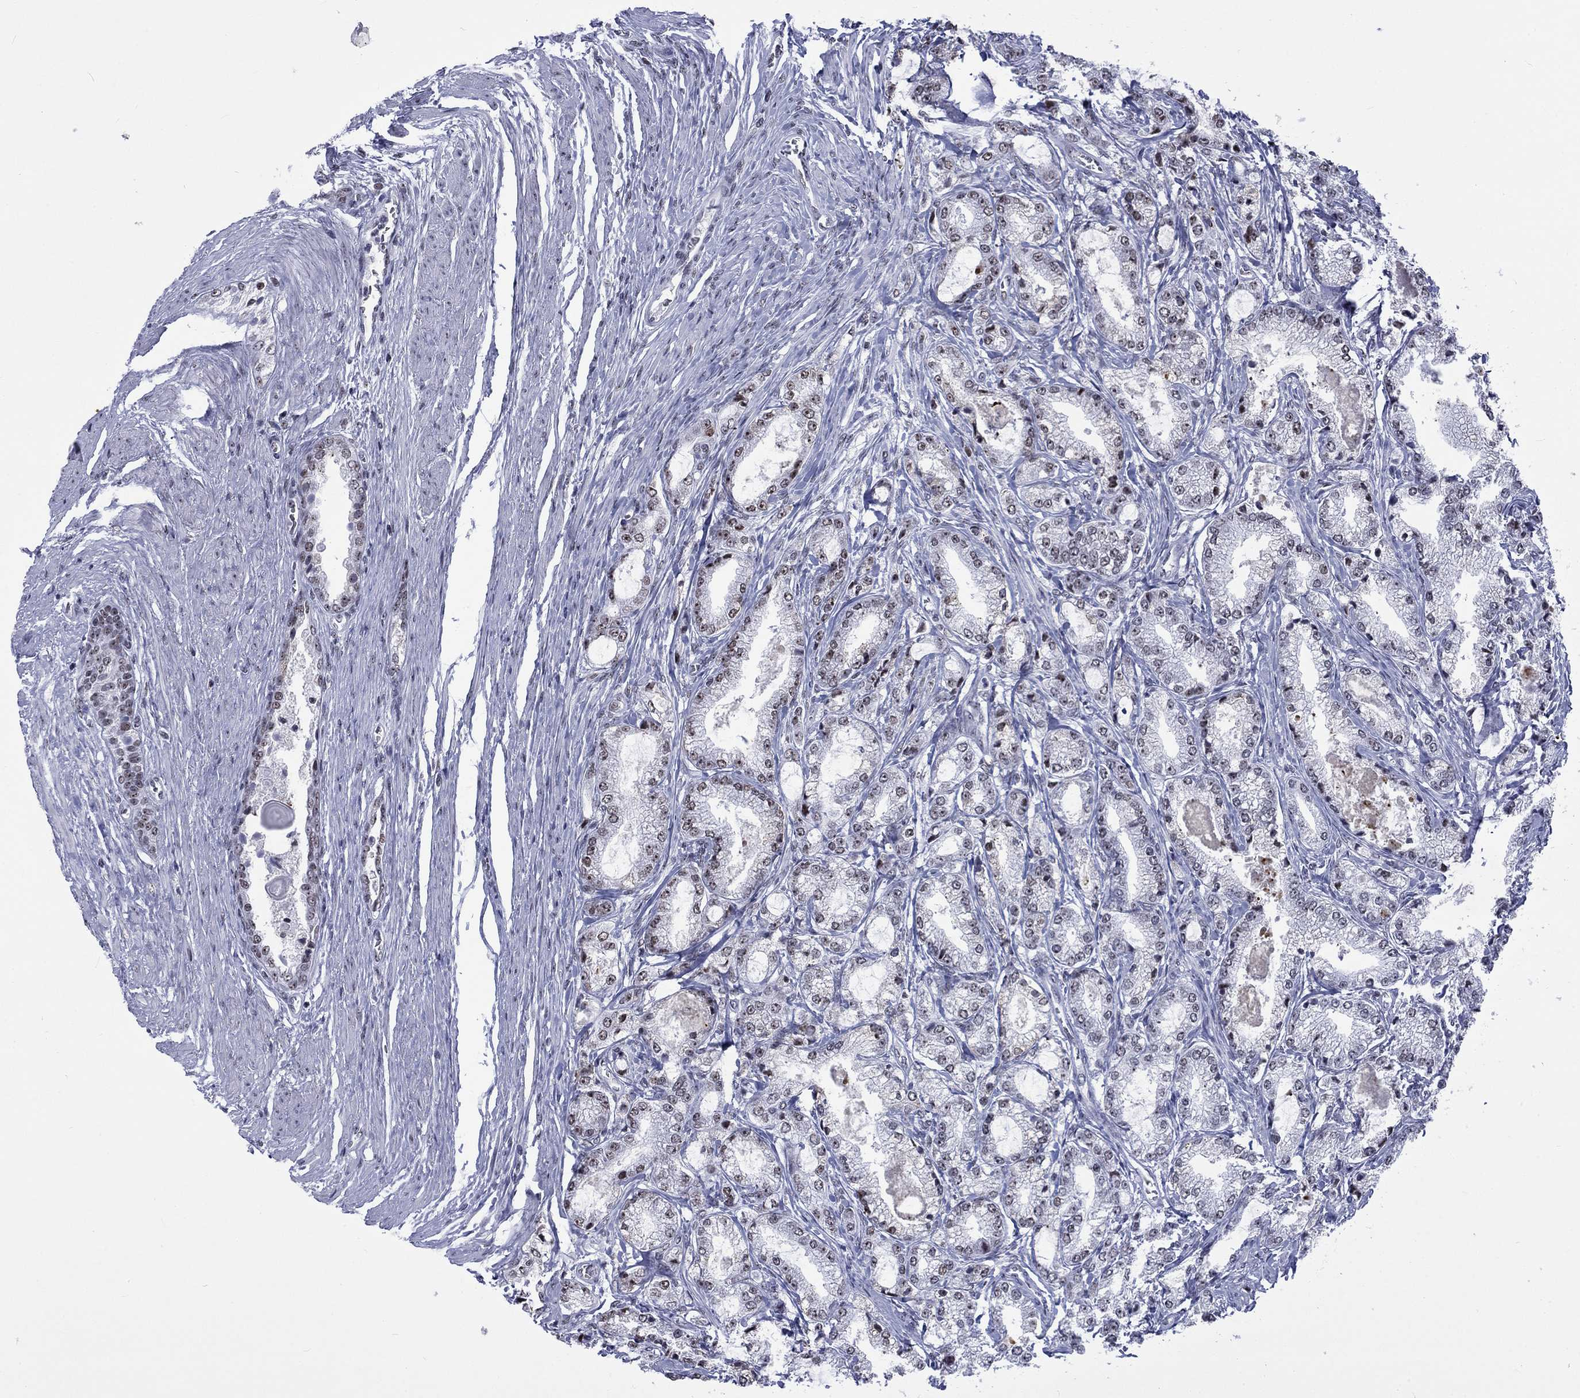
{"staining": {"intensity": "negative", "quantity": "none", "location": "none"}, "tissue": "prostate cancer", "cell_type": "Tumor cells", "image_type": "cancer", "snomed": [{"axis": "morphology", "description": "Adenocarcinoma, NOS"}, {"axis": "topography", "description": "Prostate and seminal vesicle, NOS"}, {"axis": "topography", "description": "Prostate"}], "caption": "The image demonstrates no staining of tumor cells in prostate cancer.", "gene": "CSRNP3", "patient": {"sex": "male", "age": 62}}